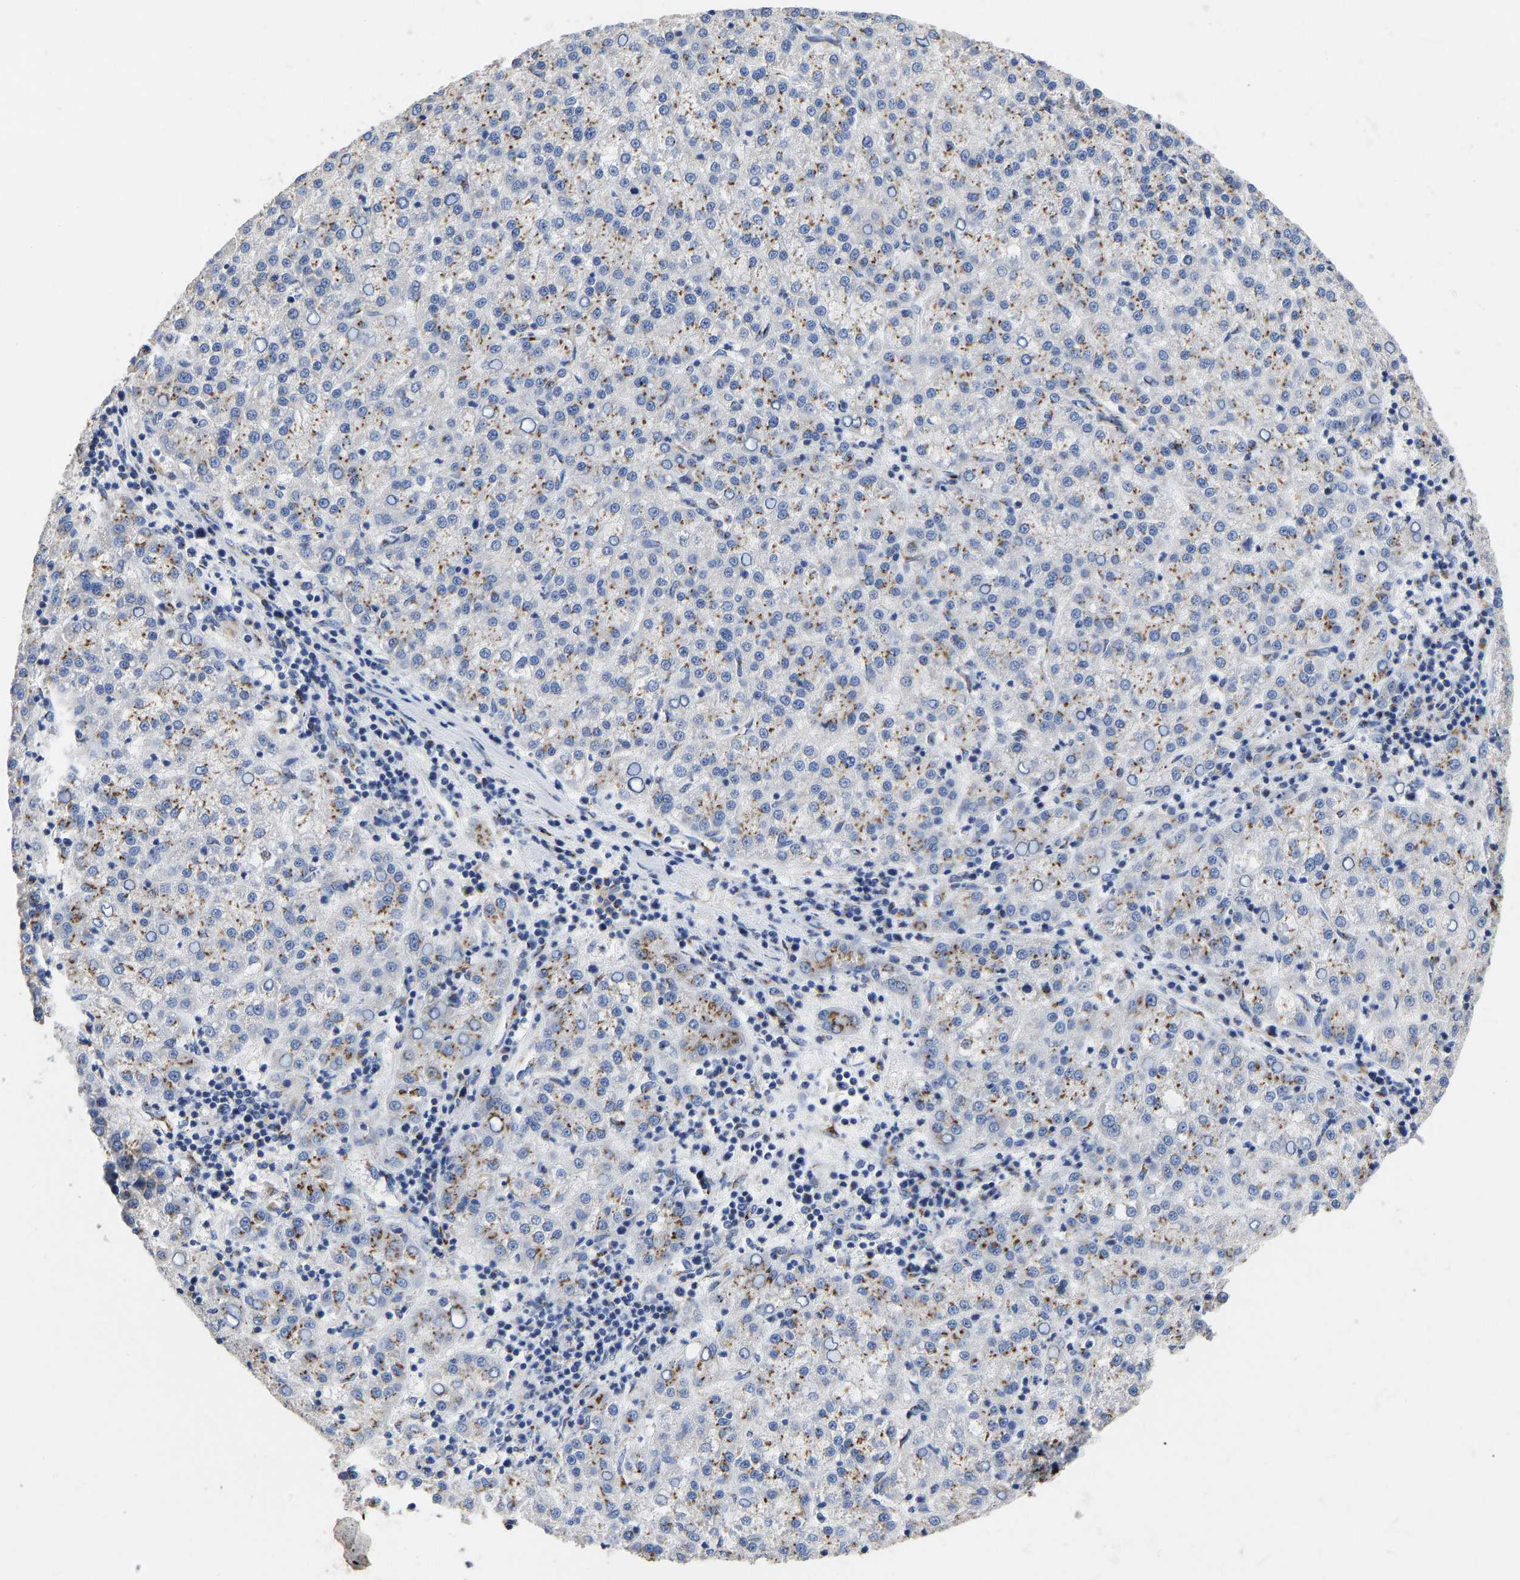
{"staining": {"intensity": "moderate", "quantity": "25%-75%", "location": "cytoplasmic/membranous"}, "tissue": "liver cancer", "cell_type": "Tumor cells", "image_type": "cancer", "snomed": [{"axis": "morphology", "description": "Carcinoma, Hepatocellular, NOS"}, {"axis": "topography", "description": "Liver"}], "caption": "Moderate cytoplasmic/membranous protein positivity is identified in about 25%-75% of tumor cells in liver hepatocellular carcinoma. (Stains: DAB in brown, nuclei in blue, Microscopy: brightfield microscopy at high magnification).", "gene": "TMEM87A", "patient": {"sex": "female", "age": 58}}